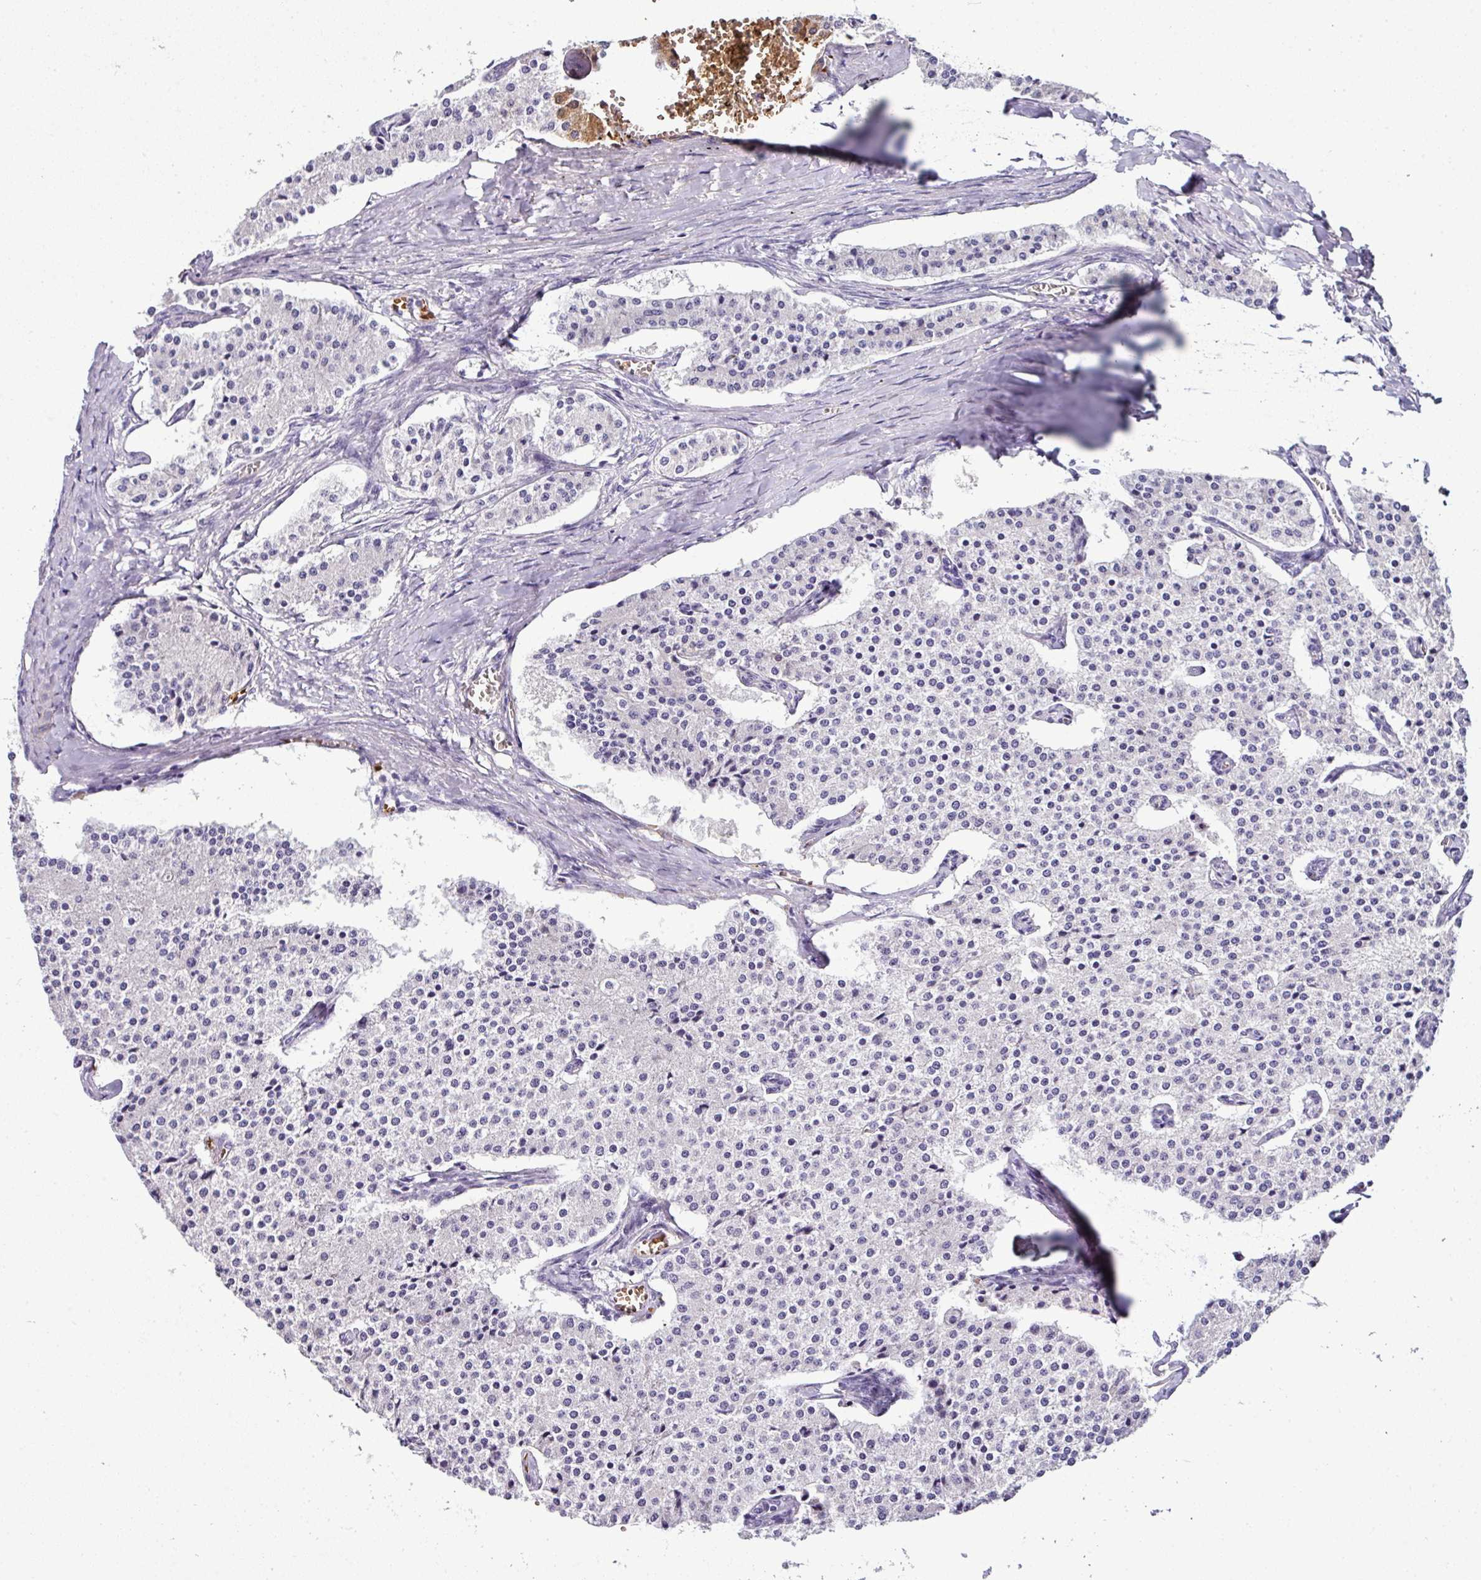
{"staining": {"intensity": "negative", "quantity": "none", "location": "none"}, "tissue": "carcinoid", "cell_type": "Tumor cells", "image_type": "cancer", "snomed": [{"axis": "morphology", "description": "Carcinoid, malignant, NOS"}, {"axis": "topography", "description": "Colon"}], "caption": "Tumor cells are negative for brown protein staining in carcinoid (malignant).", "gene": "NAPSA", "patient": {"sex": "female", "age": 52}}